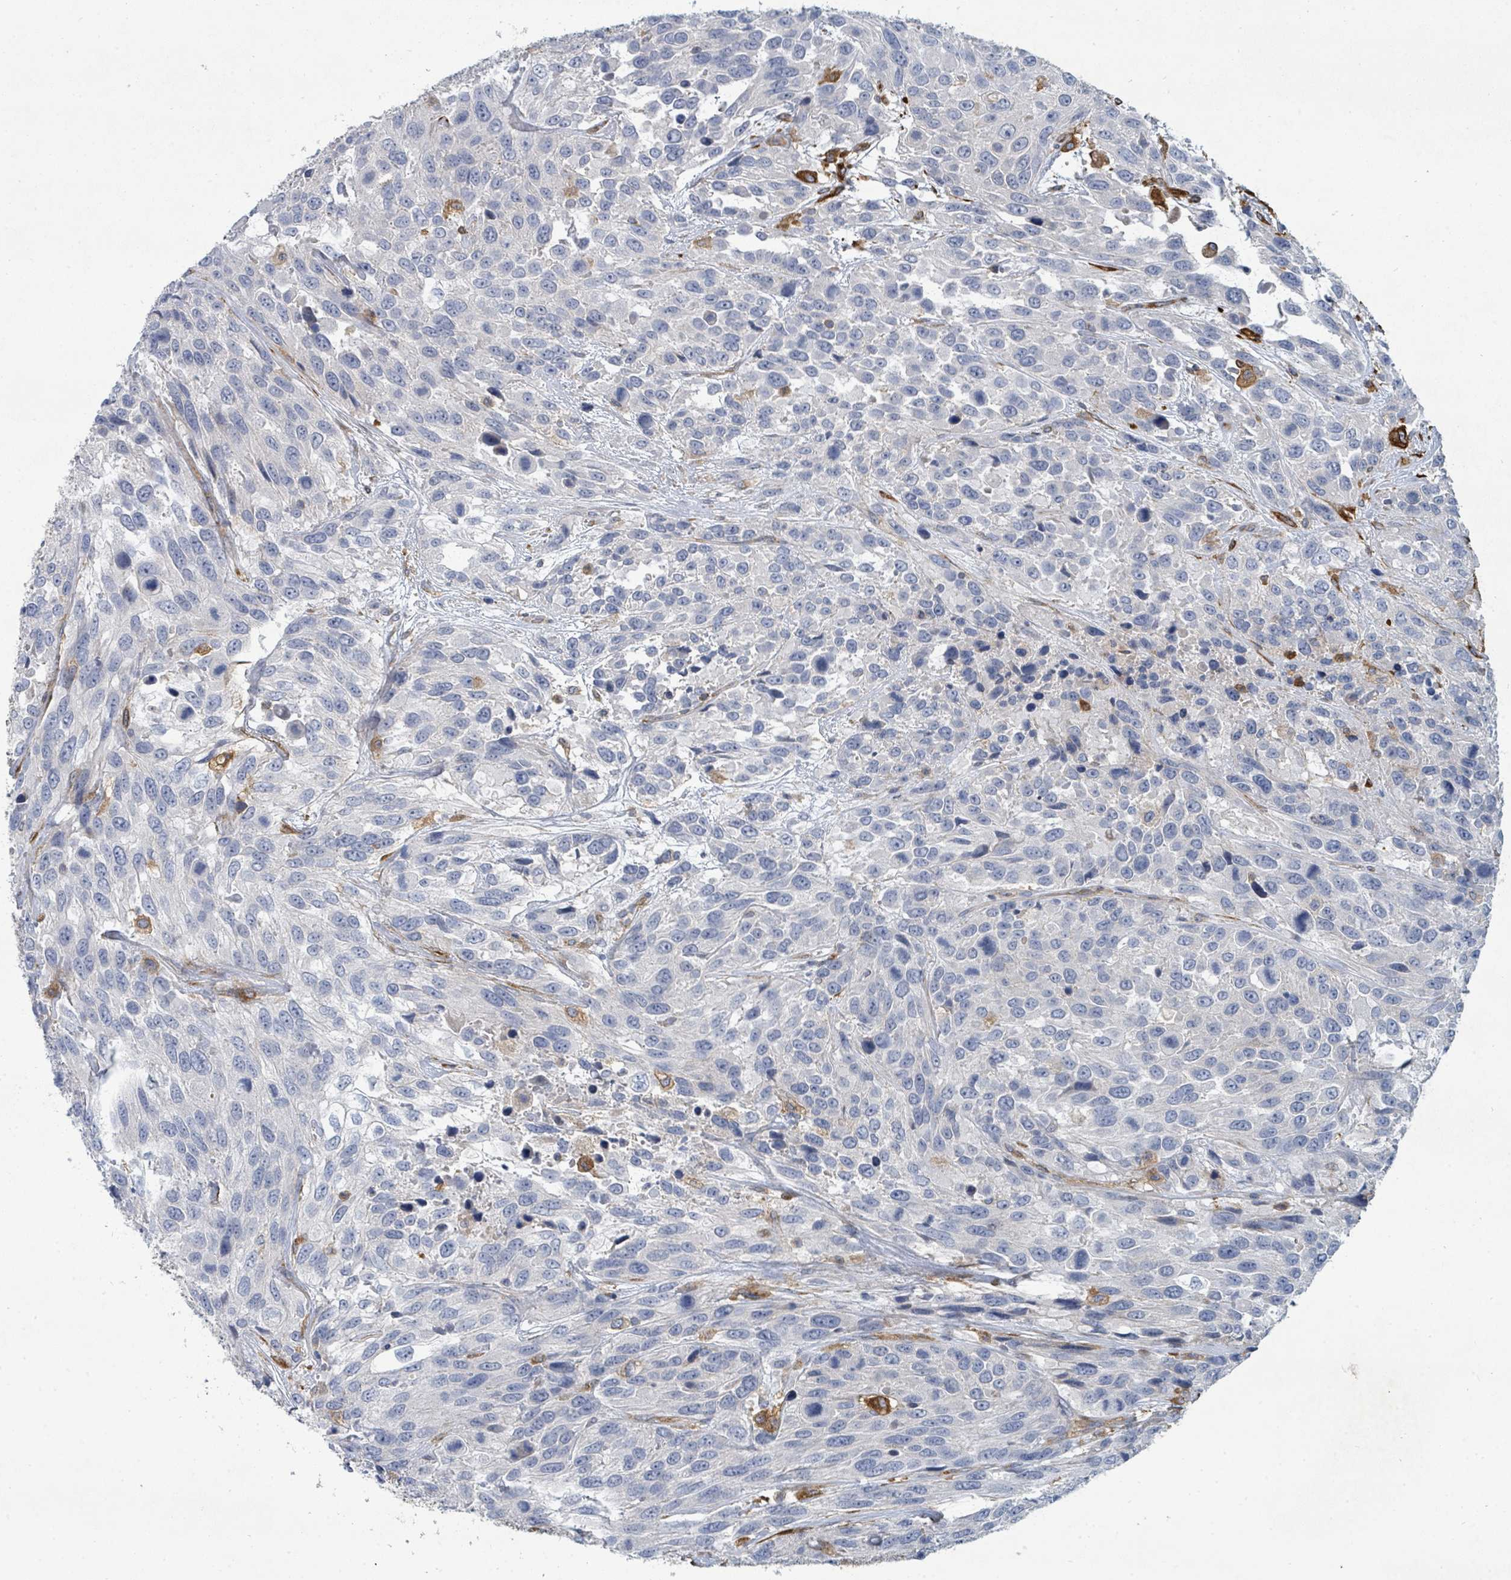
{"staining": {"intensity": "negative", "quantity": "none", "location": "none"}, "tissue": "urothelial cancer", "cell_type": "Tumor cells", "image_type": "cancer", "snomed": [{"axis": "morphology", "description": "Urothelial carcinoma, High grade"}, {"axis": "topography", "description": "Urinary bladder"}], "caption": "Immunohistochemistry (IHC) histopathology image of neoplastic tissue: human urothelial carcinoma (high-grade) stained with DAB reveals no significant protein positivity in tumor cells. (DAB immunohistochemistry (IHC) with hematoxylin counter stain).", "gene": "IFIT1", "patient": {"sex": "female", "age": 70}}